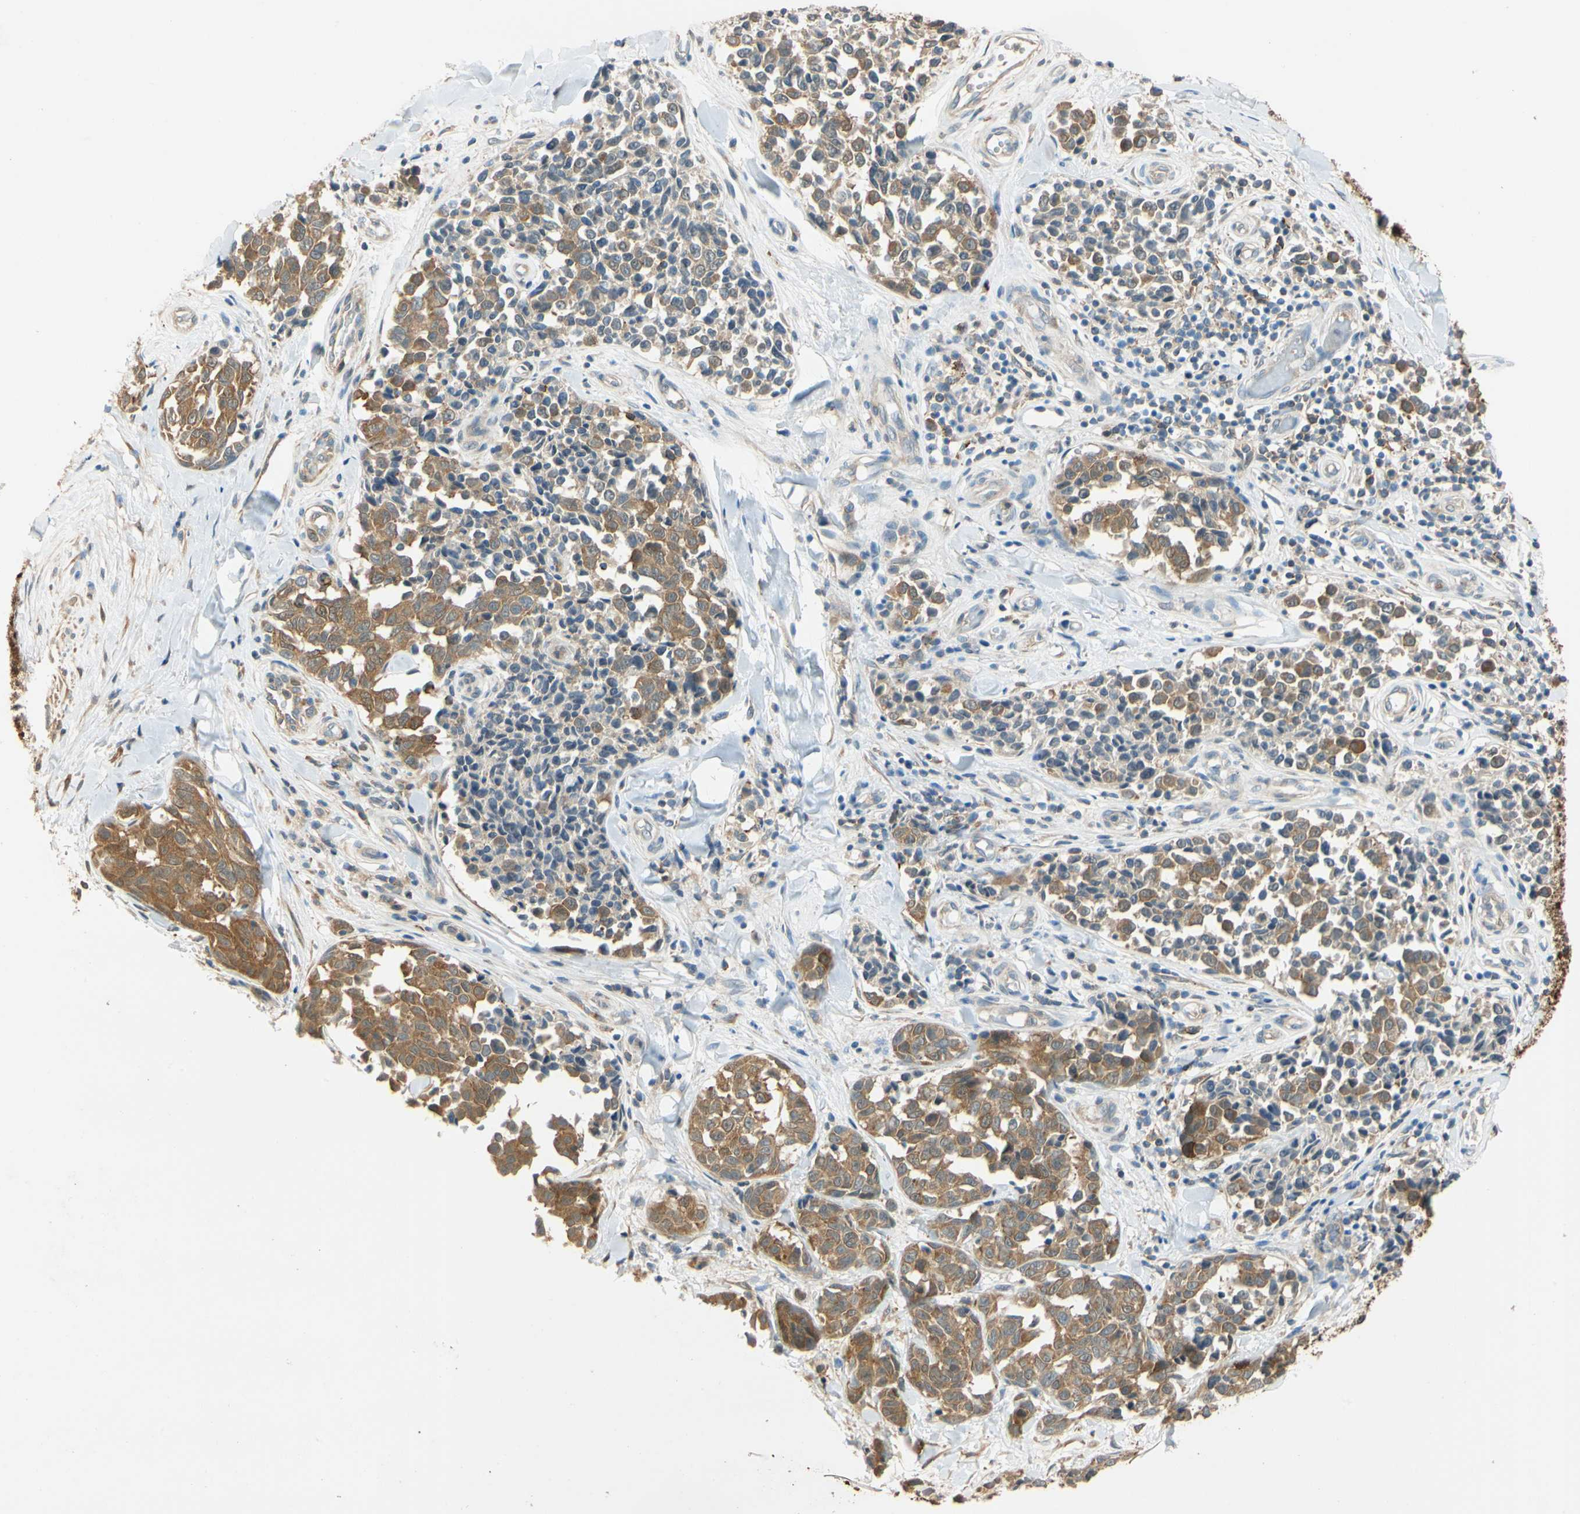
{"staining": {"intensity": "moderate", "quantity": "25%-75%", "location": "cytoplasmic/membranous"}, "tissue": "melanoma", "cell_type": "Tumor cells", "image_type": "cancer", "snomed": [{"axis": "morphology", "description": "Malignant melanoma, NOS"}, {"axis": "topography", "description": "Skin"}], "caption": "Melanoma tissue shows moderate cytoplasmic/membranous expression in about 25%-75% of tumor cells (Stains: DAB in brown, nuclei in blue, Microscopy: brightfield microscopy at high magnification).", "gene": "WIPI1", "patient": {"sex": "female", "age": 64}}